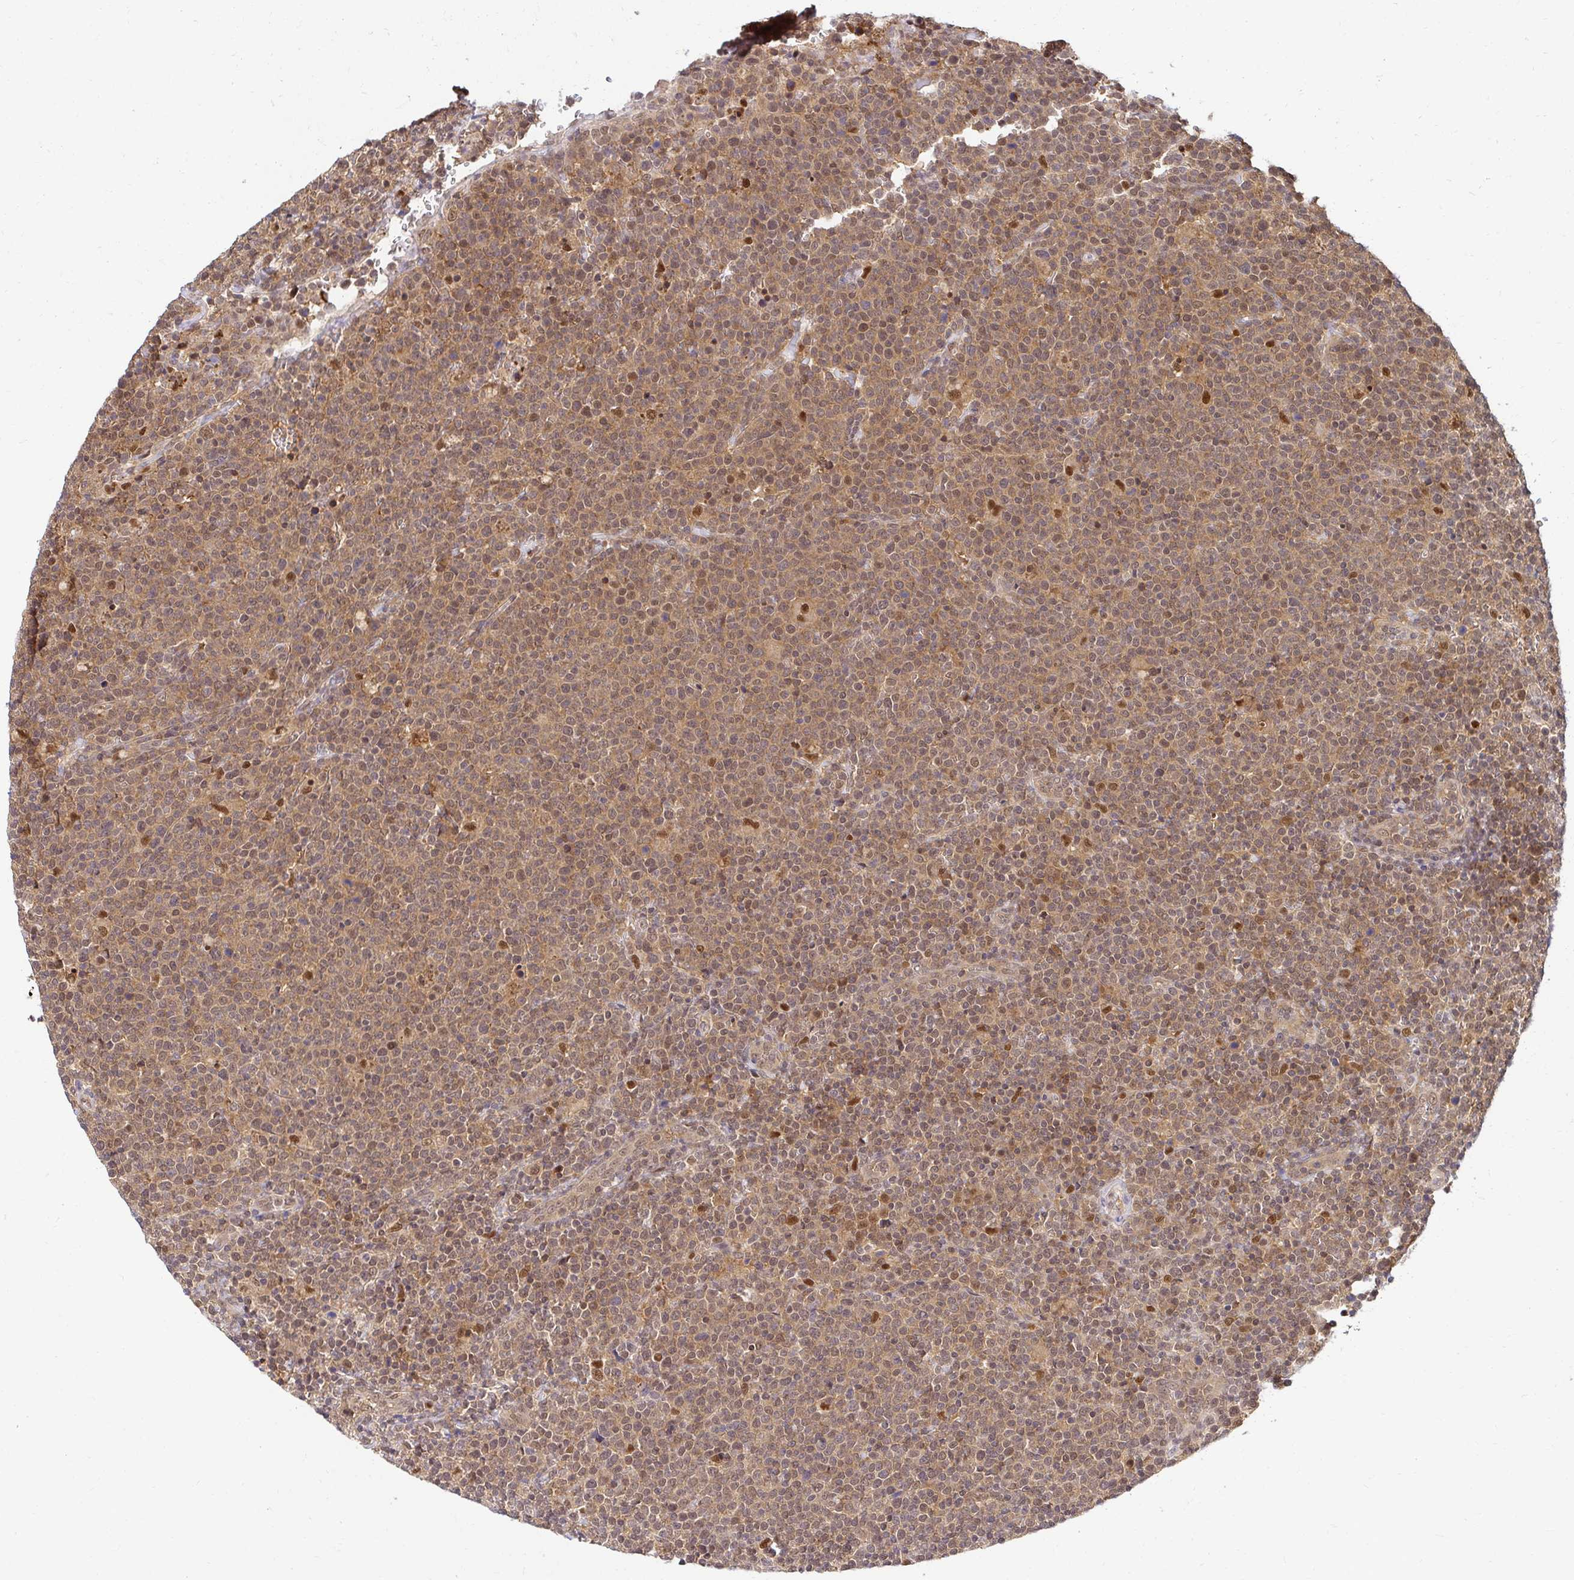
{"staining": {"intensity": "moderate", "quantity": ">75%", "location": "cytoplasmic/membranous,nuclear"}, "tissue": "lymphoma", "cell_type": "Tumor cells", "image_type": "cancer", "snomed": [{"axis": "morphology", "description": "Malignant lymphoma, non-Hodgkin's type, High grade"}, {"axis": "topography", "description": "Lymph node"}], "caption": "An image of human high-grade malignant lymphoma, non-Hodgkin's type stained for a protein demonstrates moderate cytoplasmic/membranous and nuclear brown staining in tumor cells.", "gene": "PSMA4", "patient": {"sex": "male", "age": 61}}